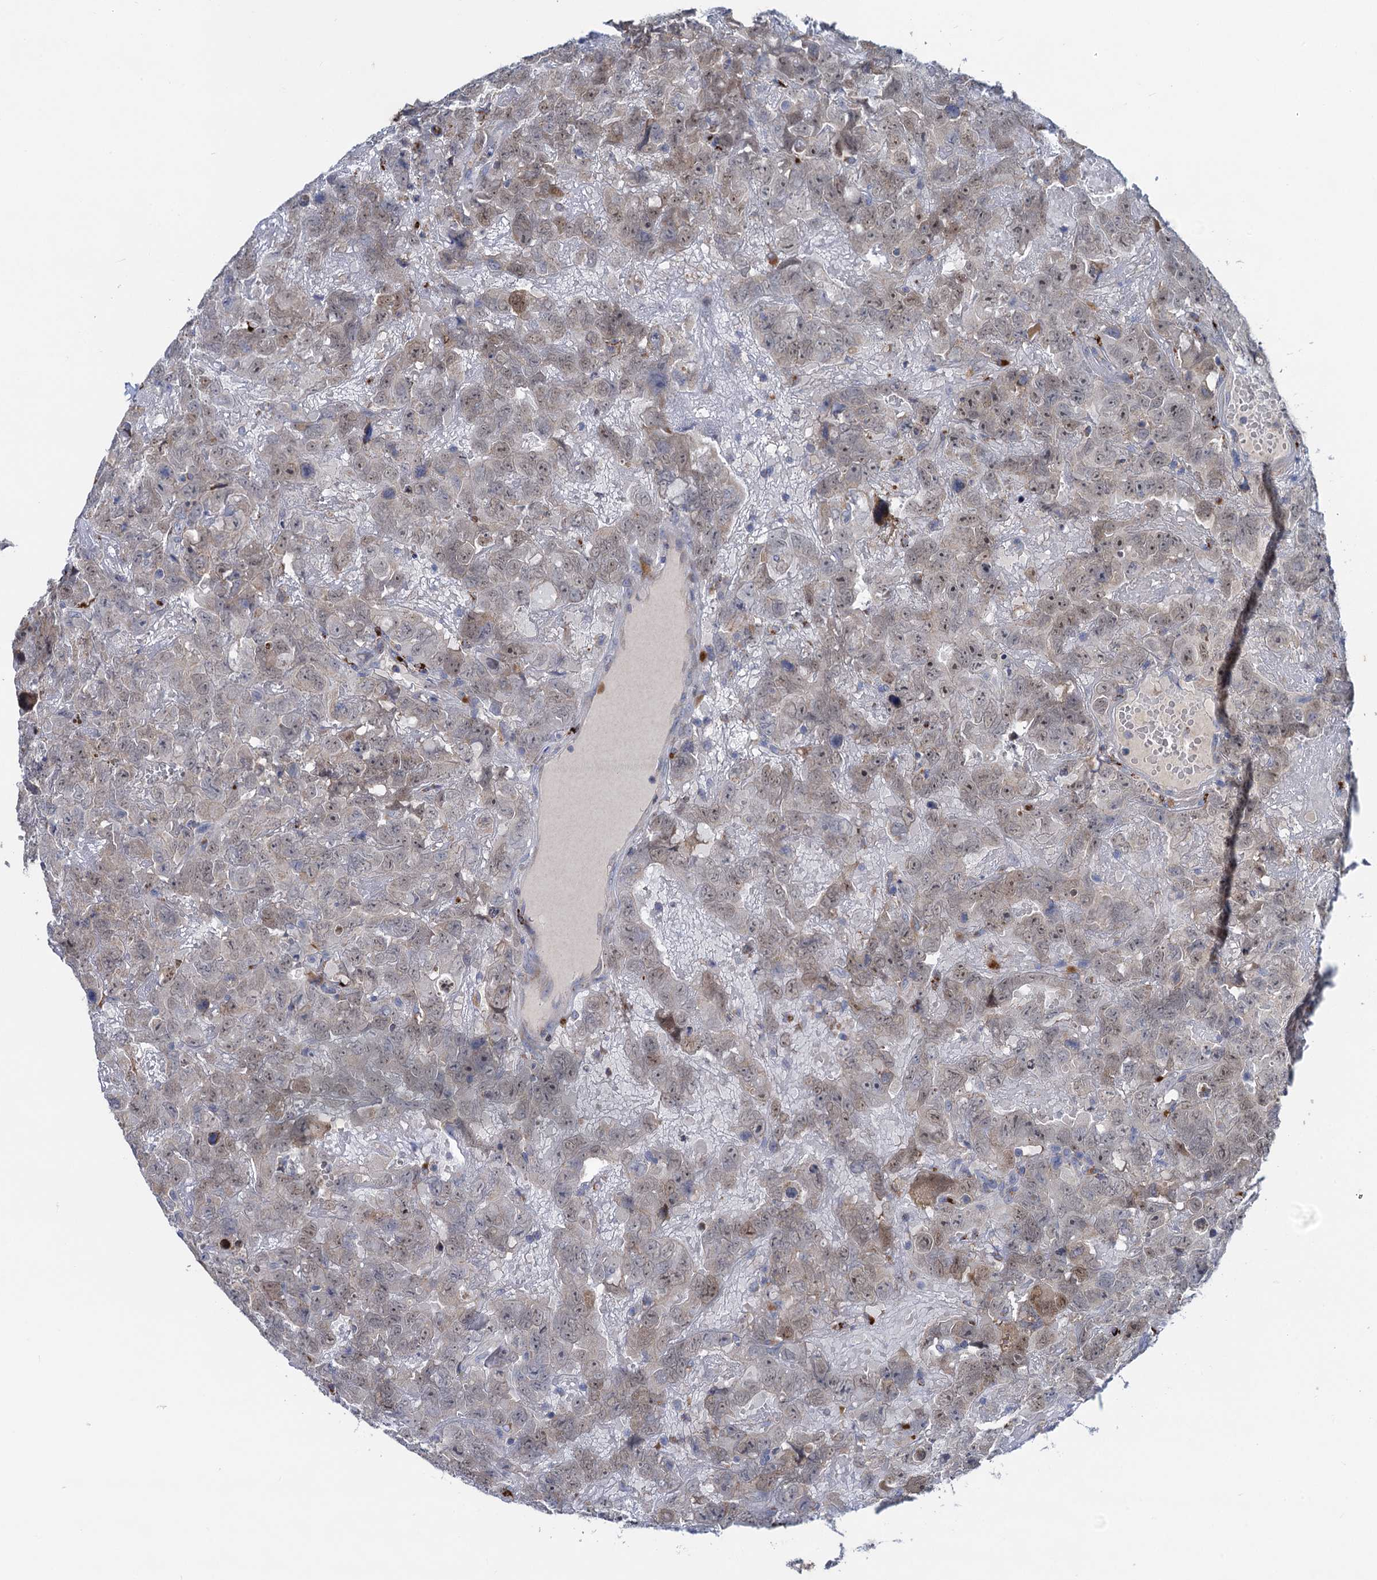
{"staining": {"intensity": "negative", "quantity": "none", "location": "none"}, "tissue": "testis cancer", "cell_type": "Tumor cells", "image_type": "cancer", "snomed": [{"axis": "morphology", "description": "Carcinoma, Embryonal, NOS"}, {"axis": "topography", "description": "Testis"}], "caption": "Embryonal carcinoma (testis) stained for a protein using immunohistochemistry displays no positivity tumor cells.", "gene": "ANKS3", "patient": {"sex": "male", "age": 45}}